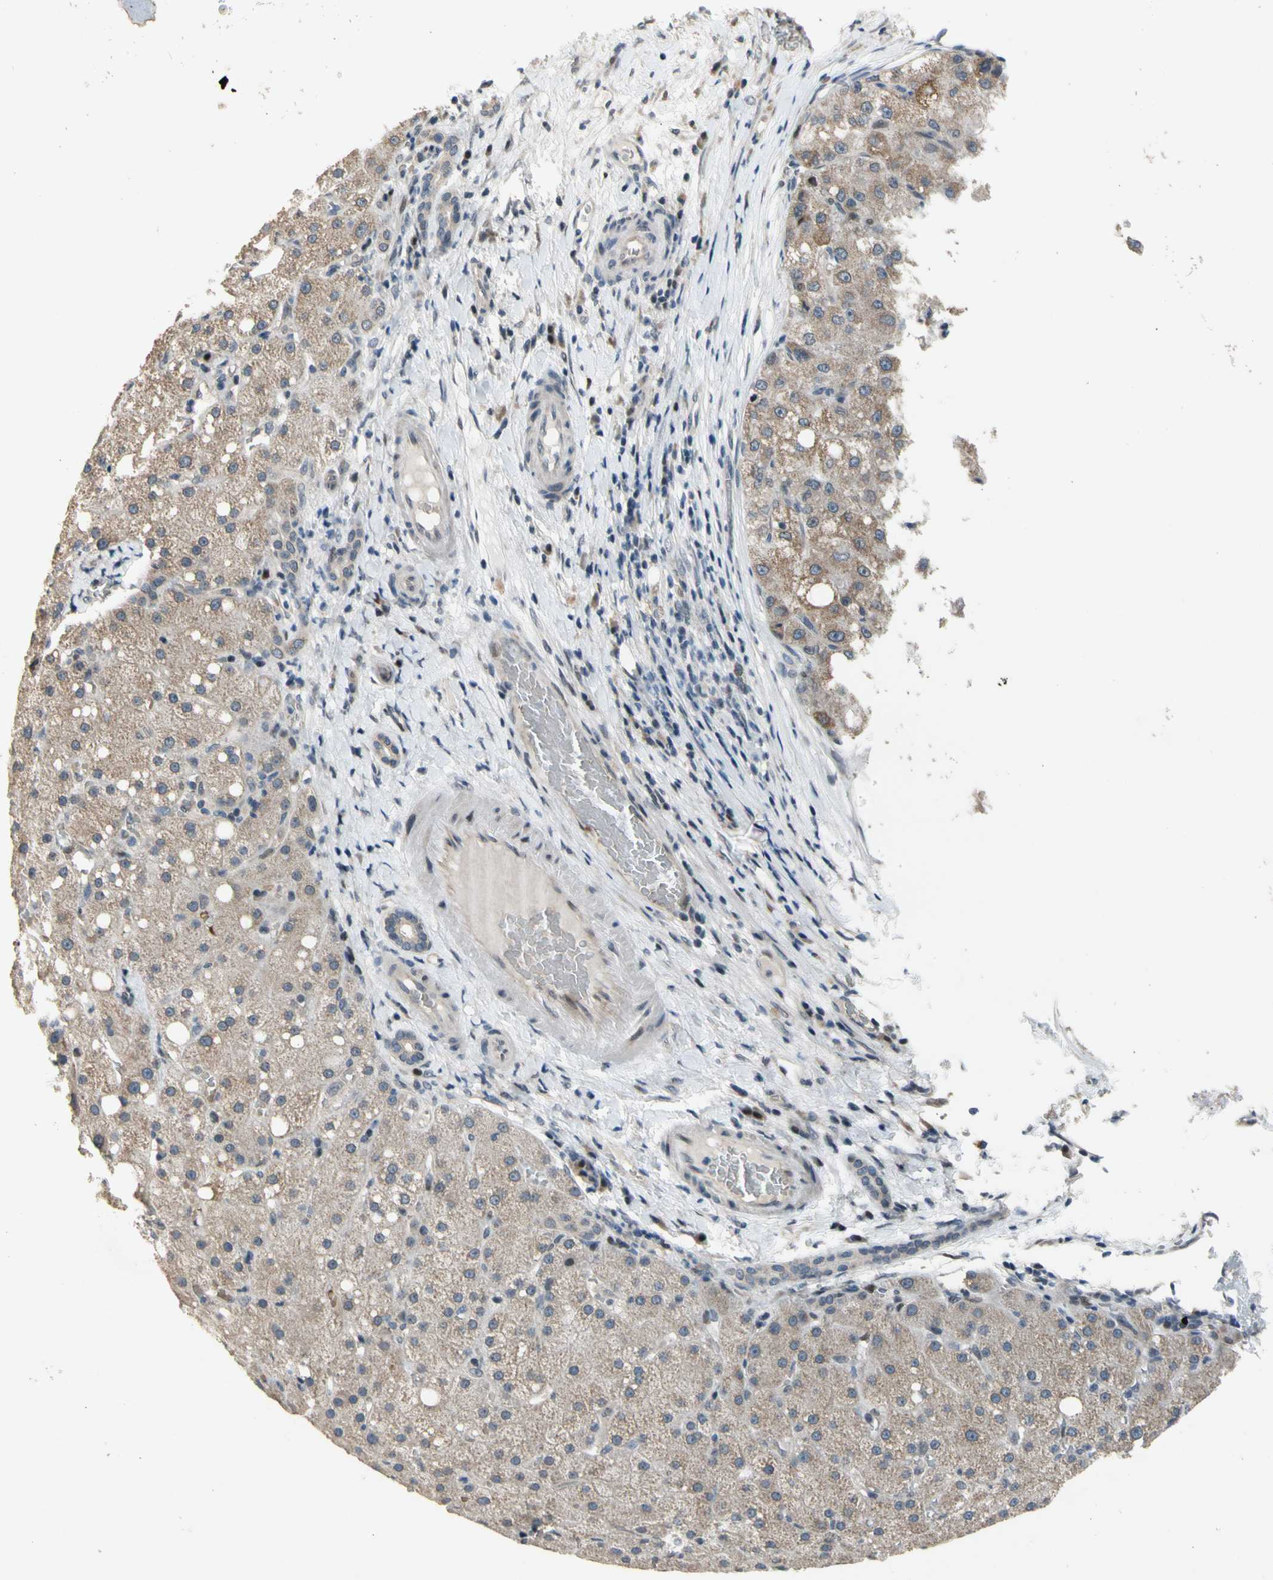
{"staining": {"intensity": "moderate", "quantity": ">75%", "location": "cytoplasmic/membranous"}, "tissue": "liver cancer", "cell_type": "Tumor cells", "image_type": "cancer", "snomed": [{"axis": "morphology", "description": "Carcinoma, Hepatocellular, NOS"}, {"axis": "topography", "description": "Liver"}], "caption": "Human liver cancer (hepatocellular carcinoma) stained for a protein (brown) shows moderate cytoplasmic/membranous positive staining in approximately >75% of tumor cells.", "gene": "ZNF184", "patient": {"sex": "male", "age": 80}}